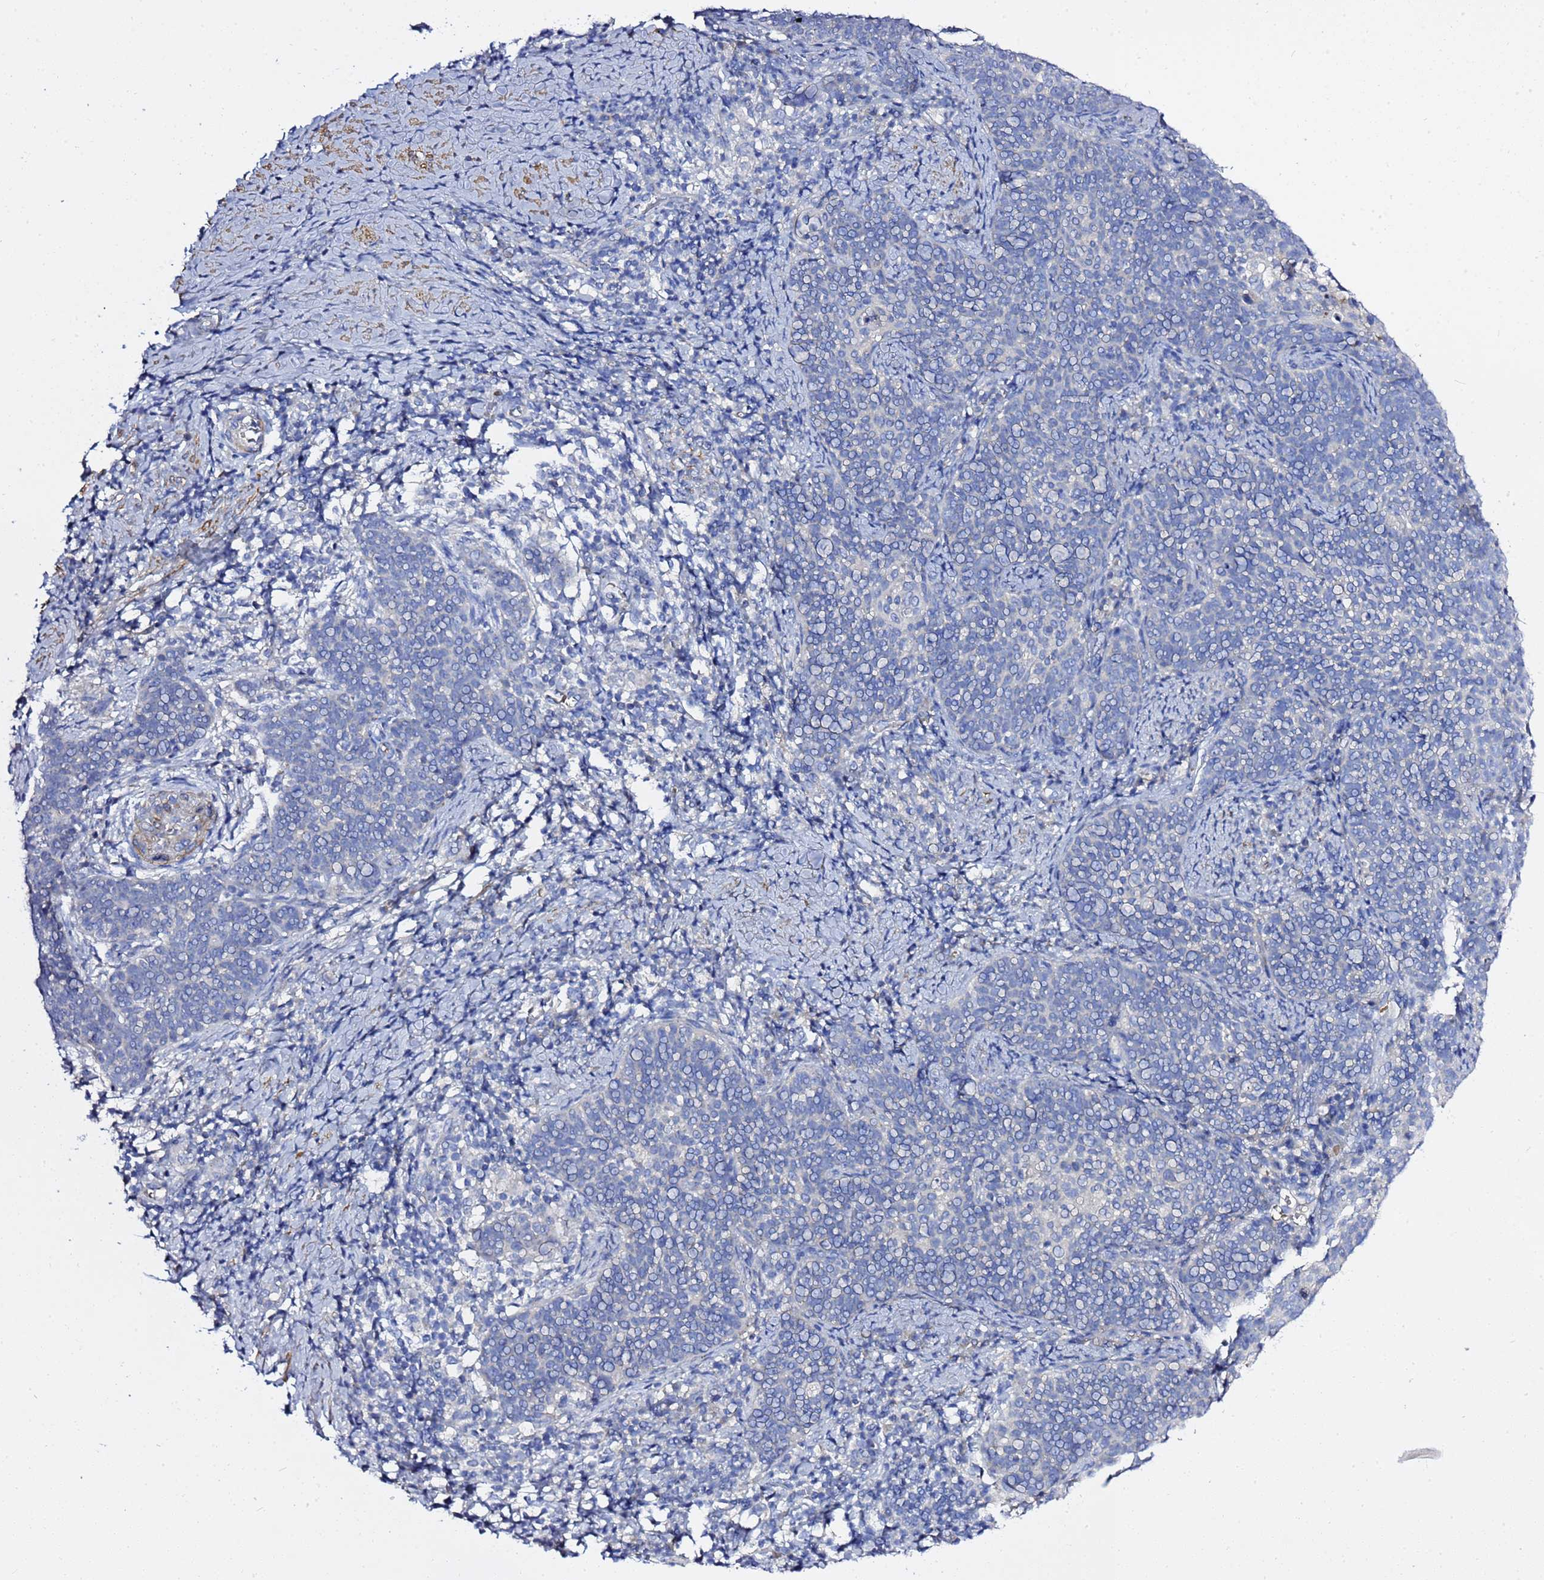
{"staining": {"intensity": "negative", "quantity": "none", "location": "none"}, "tissue": "cervical cancer", "cell_type": "Tumor cells", "image_type": "cancer", "snomed": [{"axis": "morphology", "description": "Normal tissue, NOS"}, {"axis": "morphology", "description": "Squamous cell carcinoma, NOS"}, {"axis": "topography", "description": "Cervix"}], "caption": "IHC image of cervical cancer (squamous cell carcinoma) stained for a protein (brown), which displays no staining in tumor cells.", "gene": "USP18", "patient": {"sex": "female", "age": 39}}